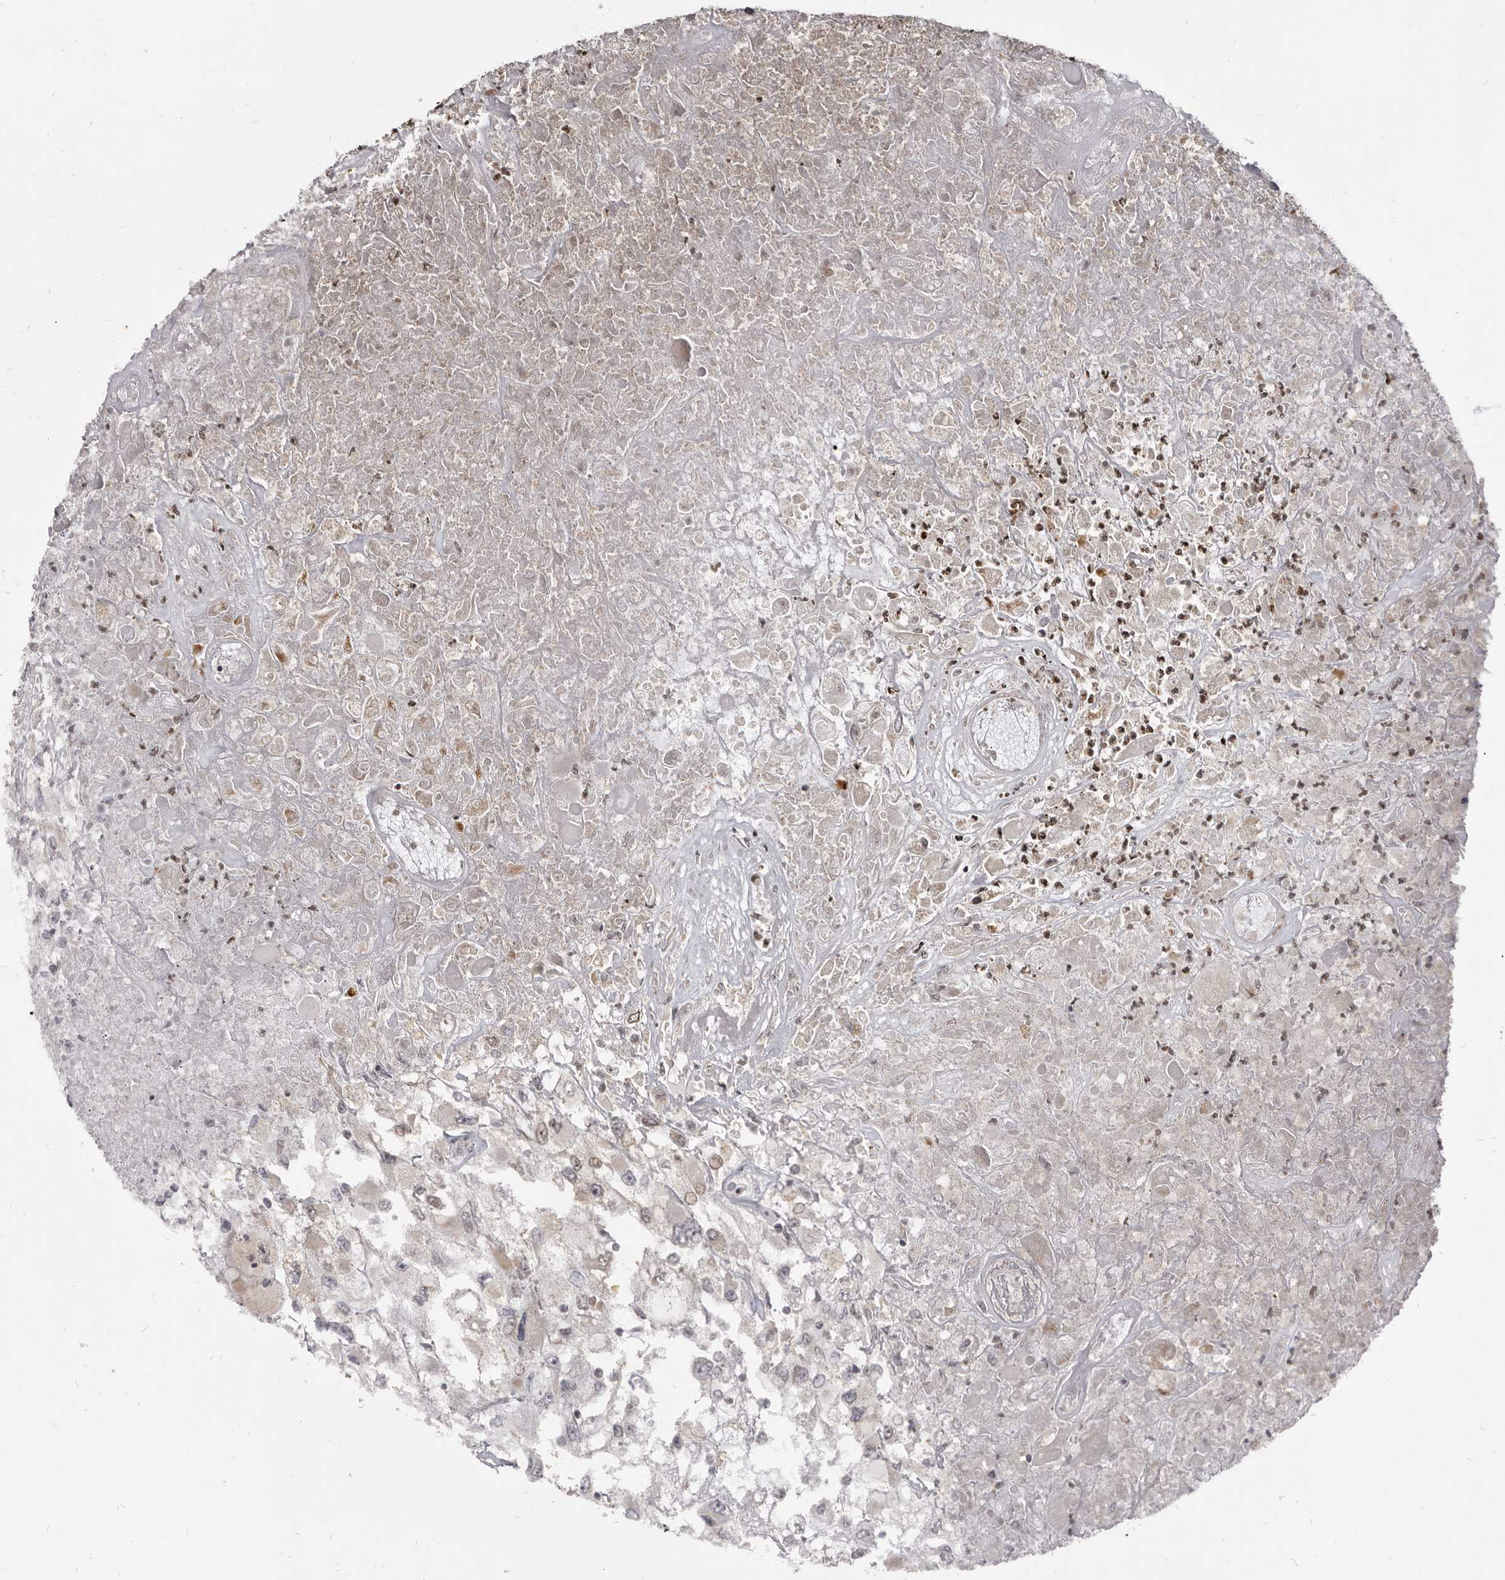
{"staining": {"intensity": "weak", "quantity": "<25%", "location": "cytoplasmic/membranous"}, "tissue": "renal cancer", "cell_type": "Tumor cells", "image_type": "cancer", "snomed": [{"axis": "morphology", "description": "Adenocarcinoma, NOS"}, {"axis": "topography", "description": "Kidney"}], "caption": "This is an immunohistochemistry (IHC) micrograph of human adenocarcinoma (renal). There is no positivity in tumor cells.", "gene": "THUMPD1", "patient": {"sex": "female", "age": 52}}